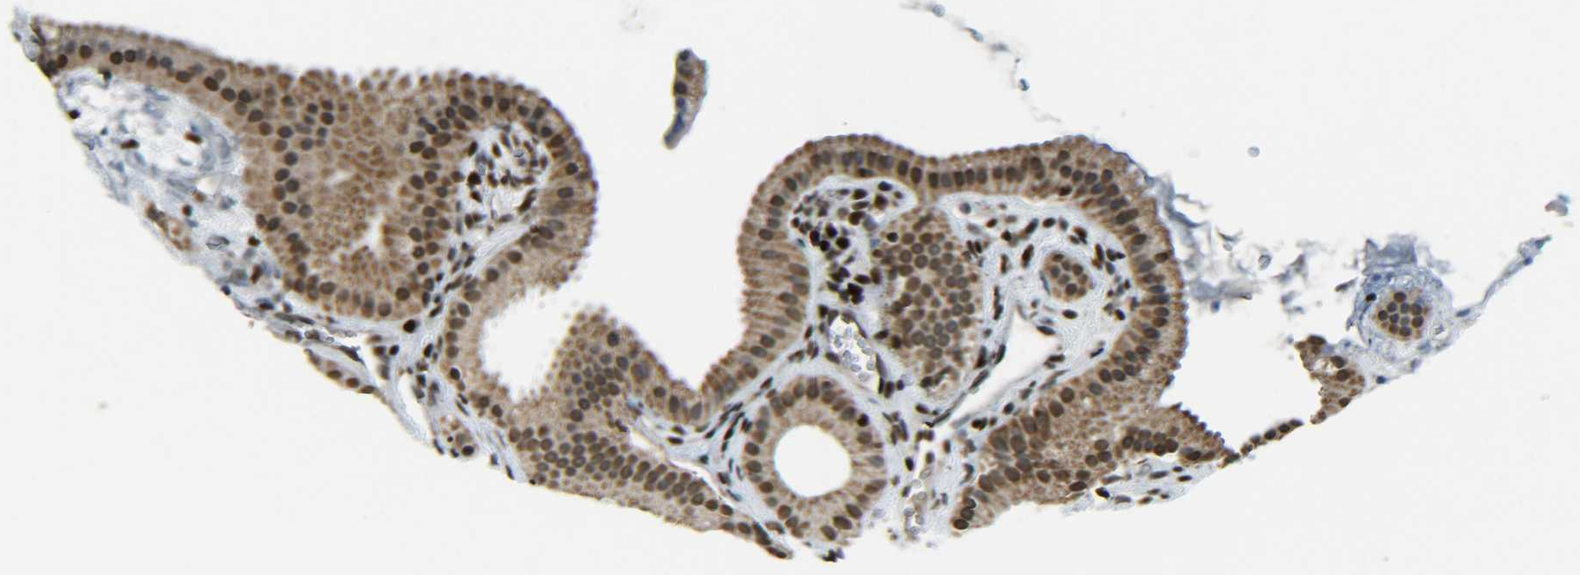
{"staining": {"intensity": "moderate", "quantity": ">75%", "location": "cytoplasmic/membranous,nuclear"}, "tissue": "gallbladder", "cell_type": "Glandular cells", "image_type": "normal", "snomed": [{"axis": "morphology", "description": "Normal tissue, NOS"}, {"axis": "topography", "description": "Gallbladder"}], "caption": "IHC micrograph of unremarkable human gallbladder stained for a protein (brown), which displays medium levels of moderate cytoplasmic/membranous,nuclear staining in about >75% of glandular cells.", "gene": "NEUROG2", "patient": {"sex": "female", "age": 64}}